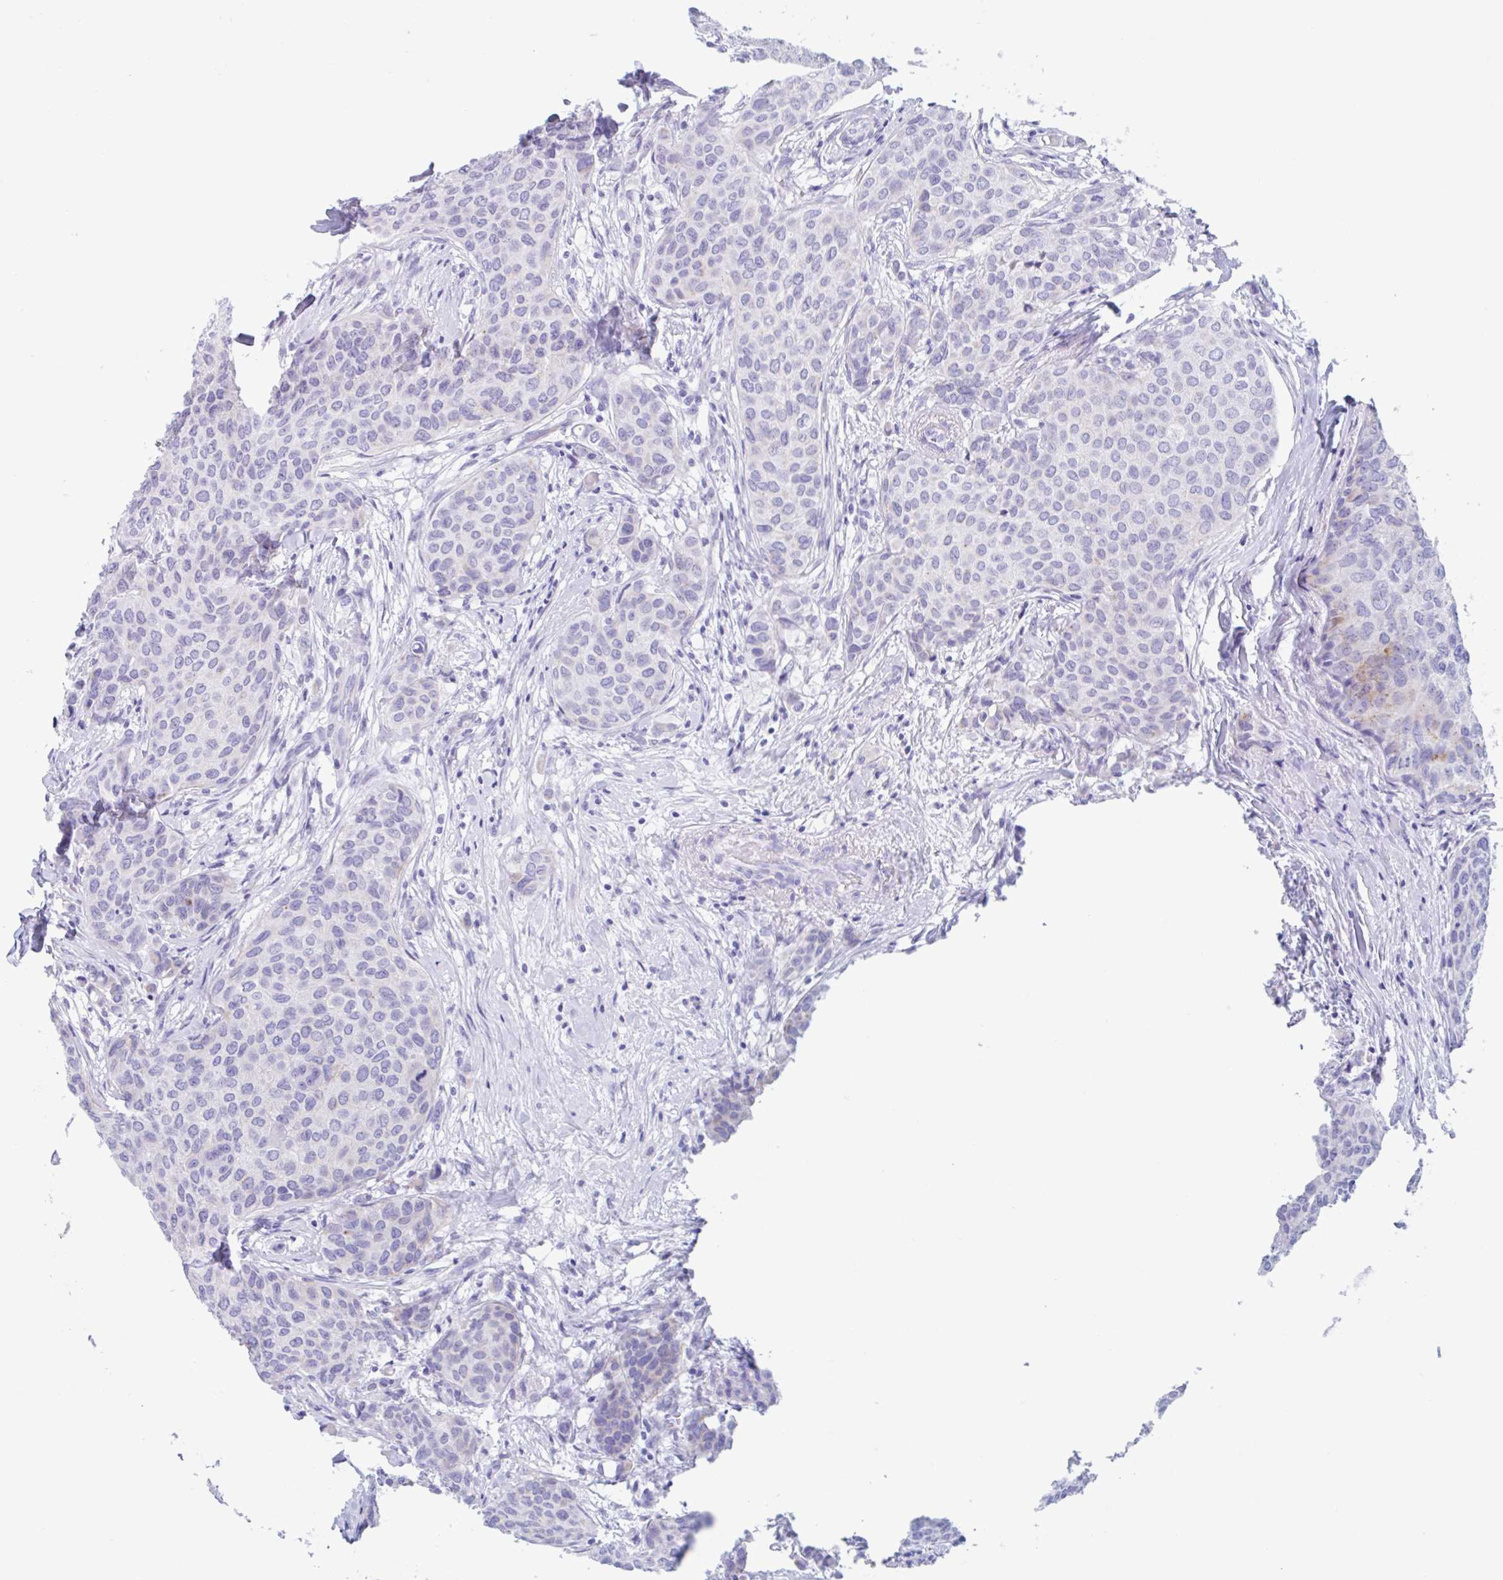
{"staining": {"intensity": "negative", "quantity": "none", "location": "none"}, "tissue": "breast cancer", "cell_type": "Tumor cells", "image_type": "cancer", "snomed": [{"axis": "morphology", "description": "Duct carcinoma"}, {"axis": "topography", "description": "Breast"}], "caption": "Immunohistochemistry (IHC) of breast cancer displays no staining in tumor cells.", "gene": "CPTP", "patient": {"sex": "female", "age": 47}}